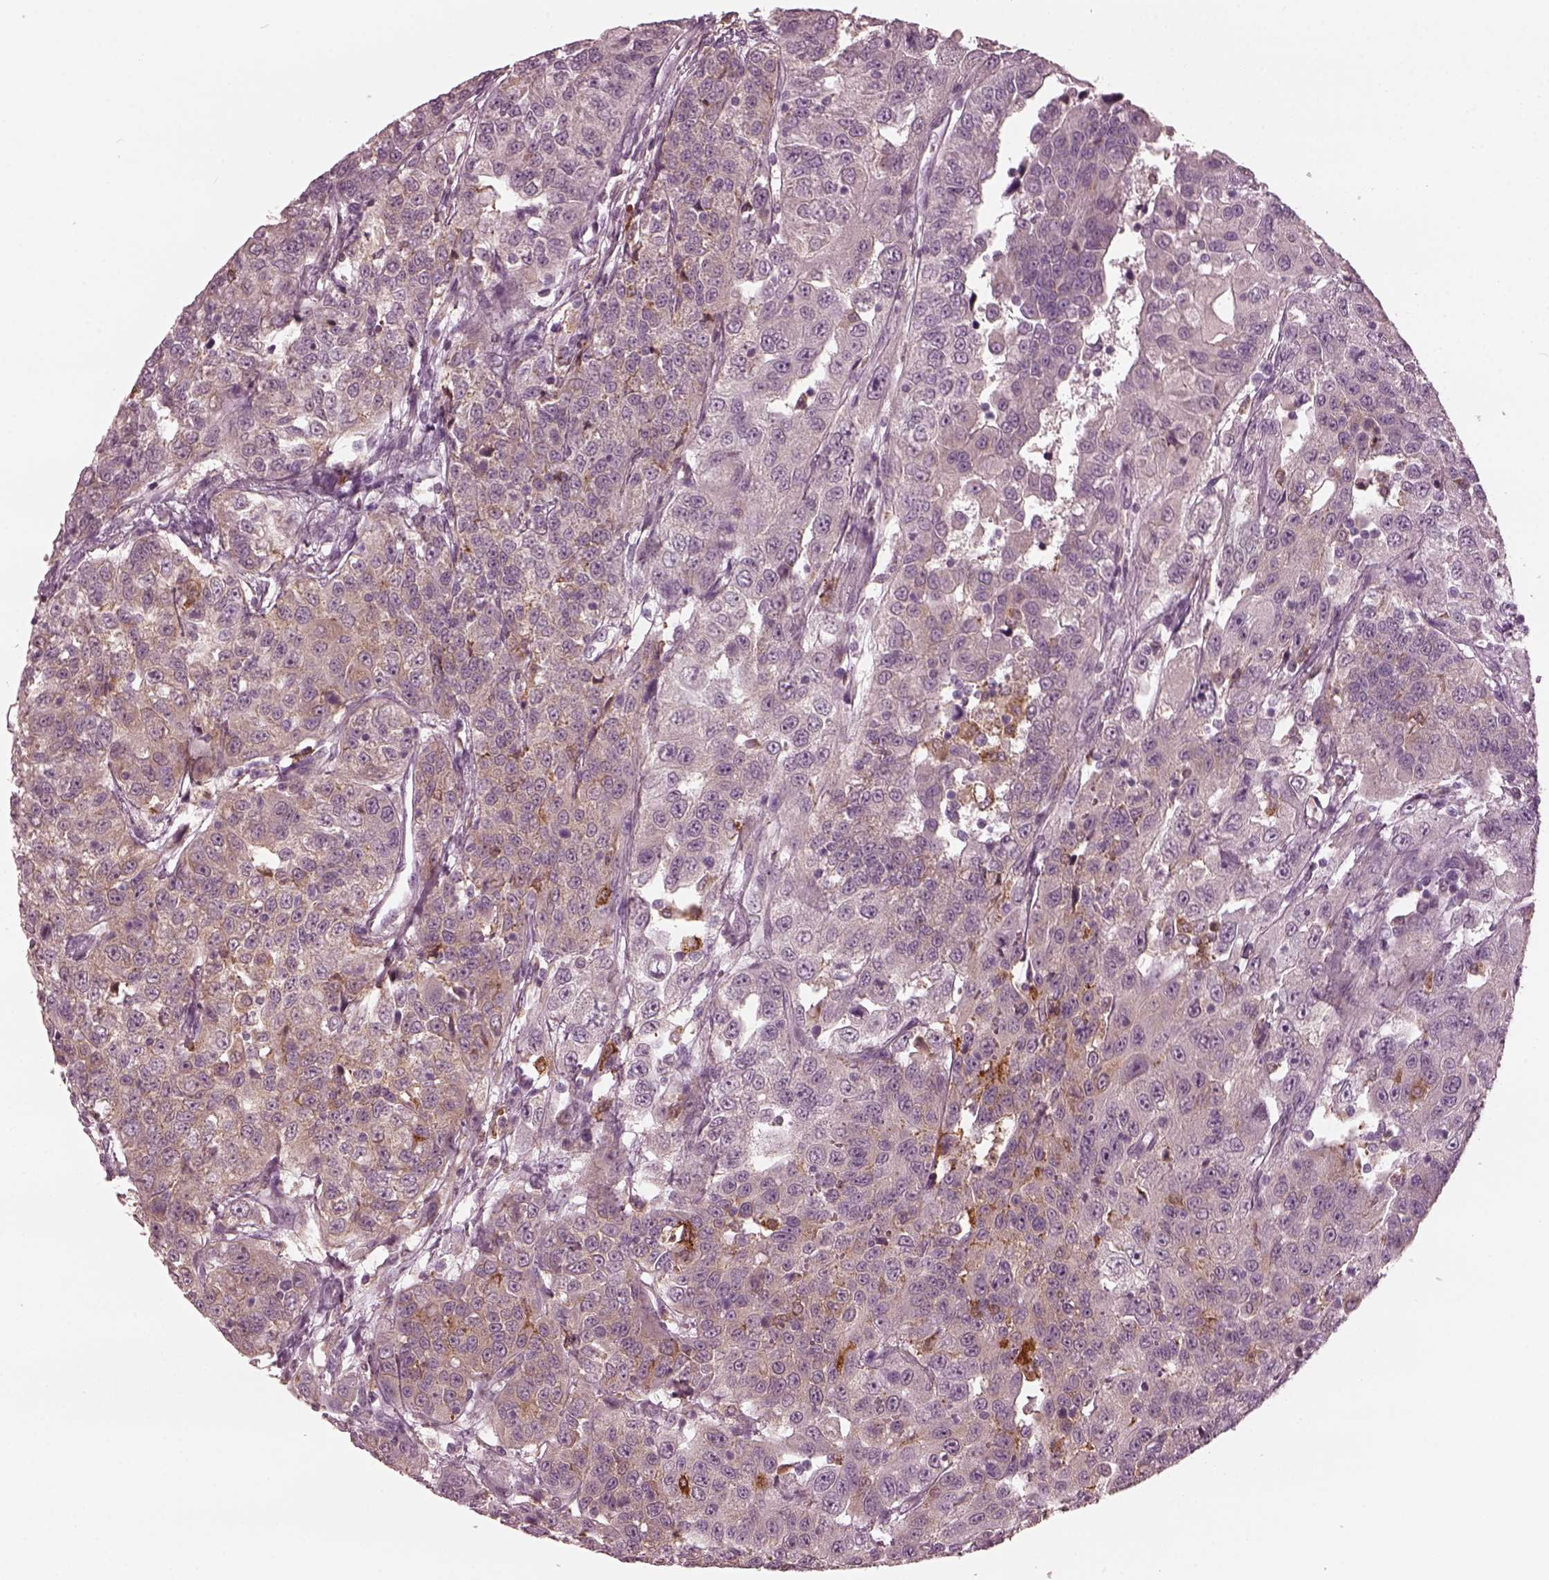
{"staining": {"intensity": "negative", "quantity": "none", "location": "none"}, "tissue": "urothelial cancer", "cell_type": "Tumor cells", "image_type": "cancer", "snomed": [{"axis": "morphology", "description": "Urothelial carcinoma, NOS"}, {"axis": "morphology", "description": "Urothelial carcinoma, High grade"}, {"axis": "topography", "description": "Urinary bladder"}], "caption": "High power microscopy histopathology image of an immunohistochemistry (IHC) micrograph of high-grade urothelial carcinoma, revealing no significant positivity in tumor cells. The staining was performed using DAB (3,3'-diaminobenzidine) to visualize the protein expression in brown, while the nuclei were stained in blue with hematoxylin (Magnification: 20x).", "gene": "PSTPIP2", "patient": {"sex": "female", "age": 73}}